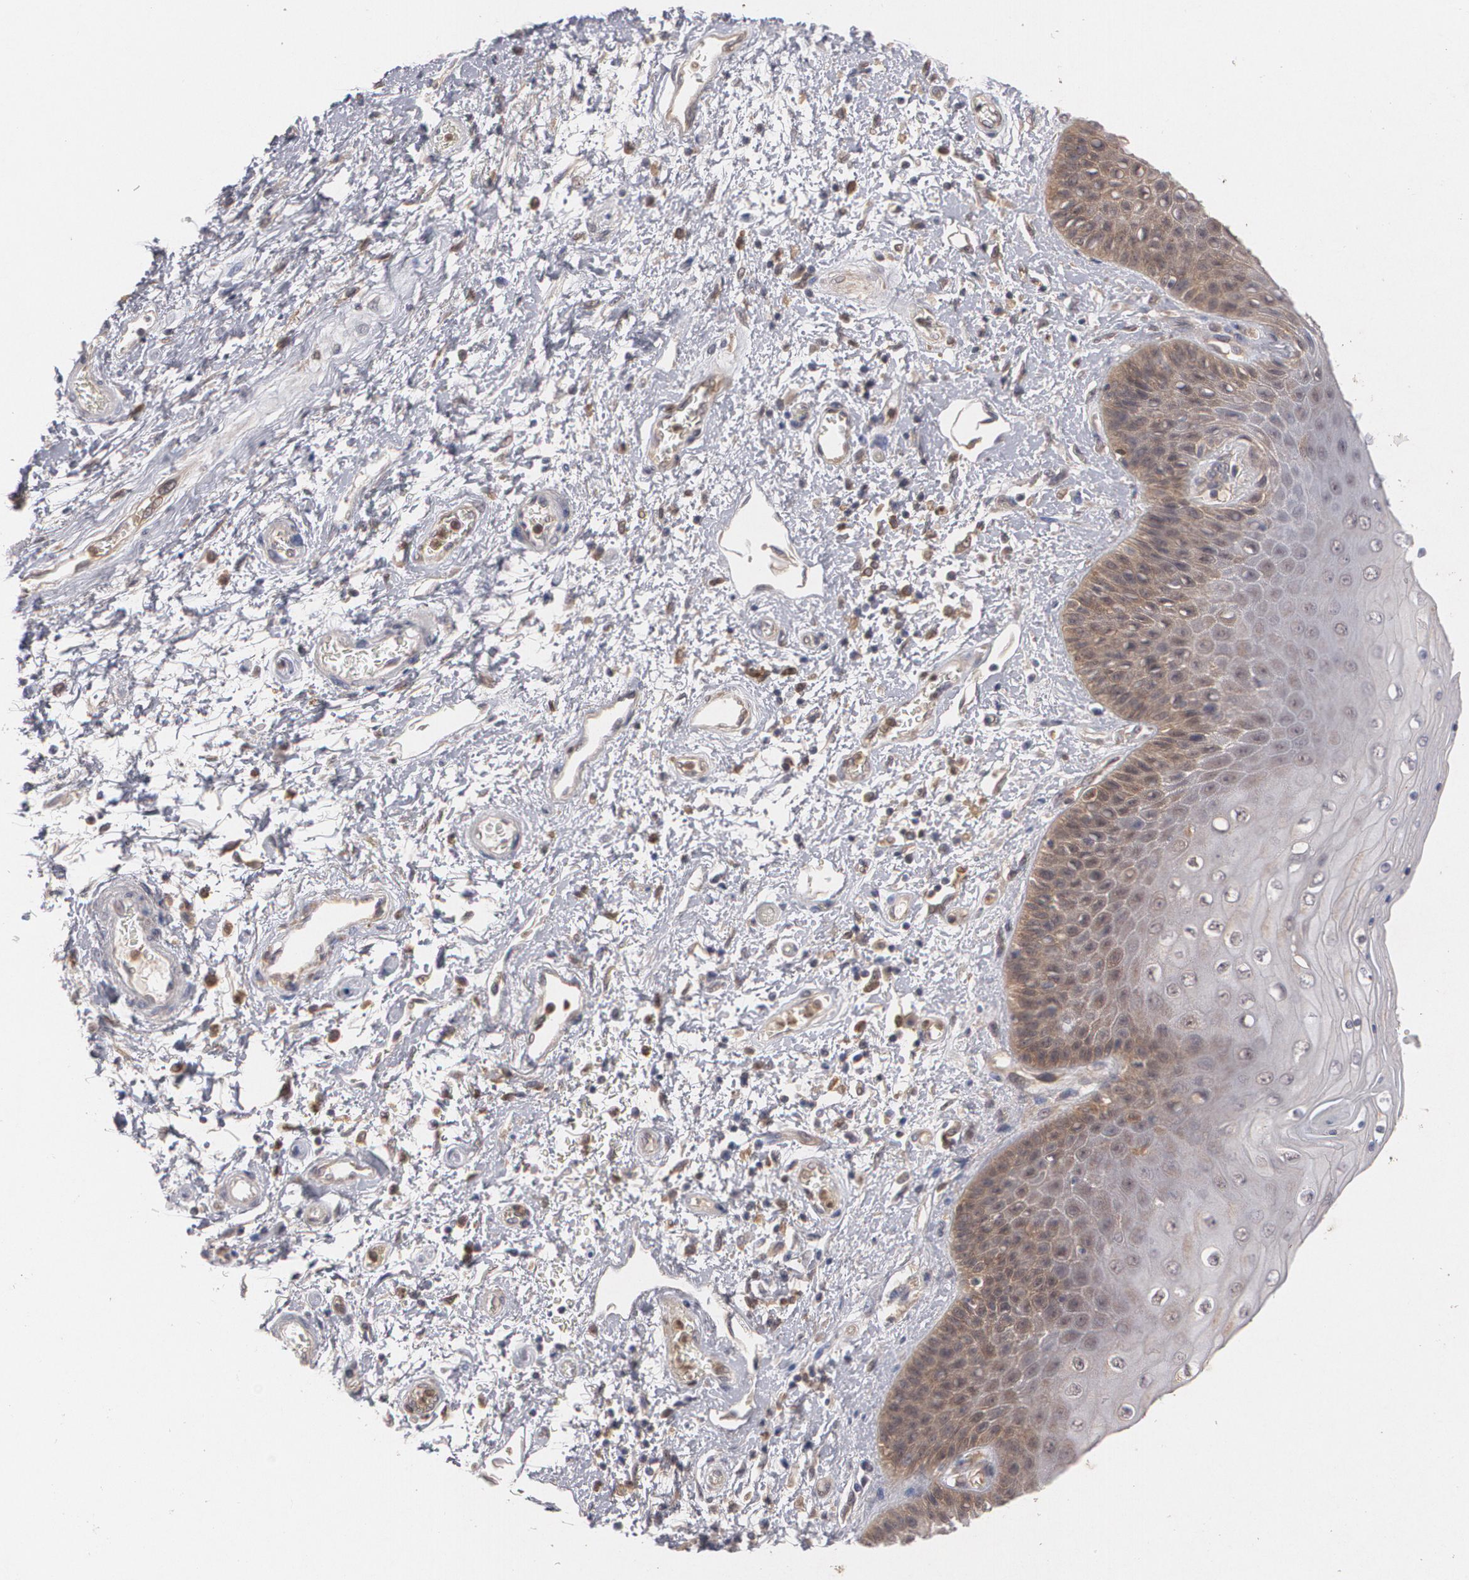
{"staining": {"intensity": "moderate", "quantity": "<25%", "location": "cytoplasmic/membranous"}, "tissue": "skin", "cell_type": "Epidermal cells", "image_type": "normal", "snomed": [{"axis": "morphology", "description": "Normal tissue, NOS"}, {"axis": "topography", "description": "Anal"}], "caption": "An image of human skin stained for a protein displays moderate cytoplasmic/membranous brown staining in epidermal cells.", "gene": "HTT", "patient": {"sex": "female", "age": 46}}